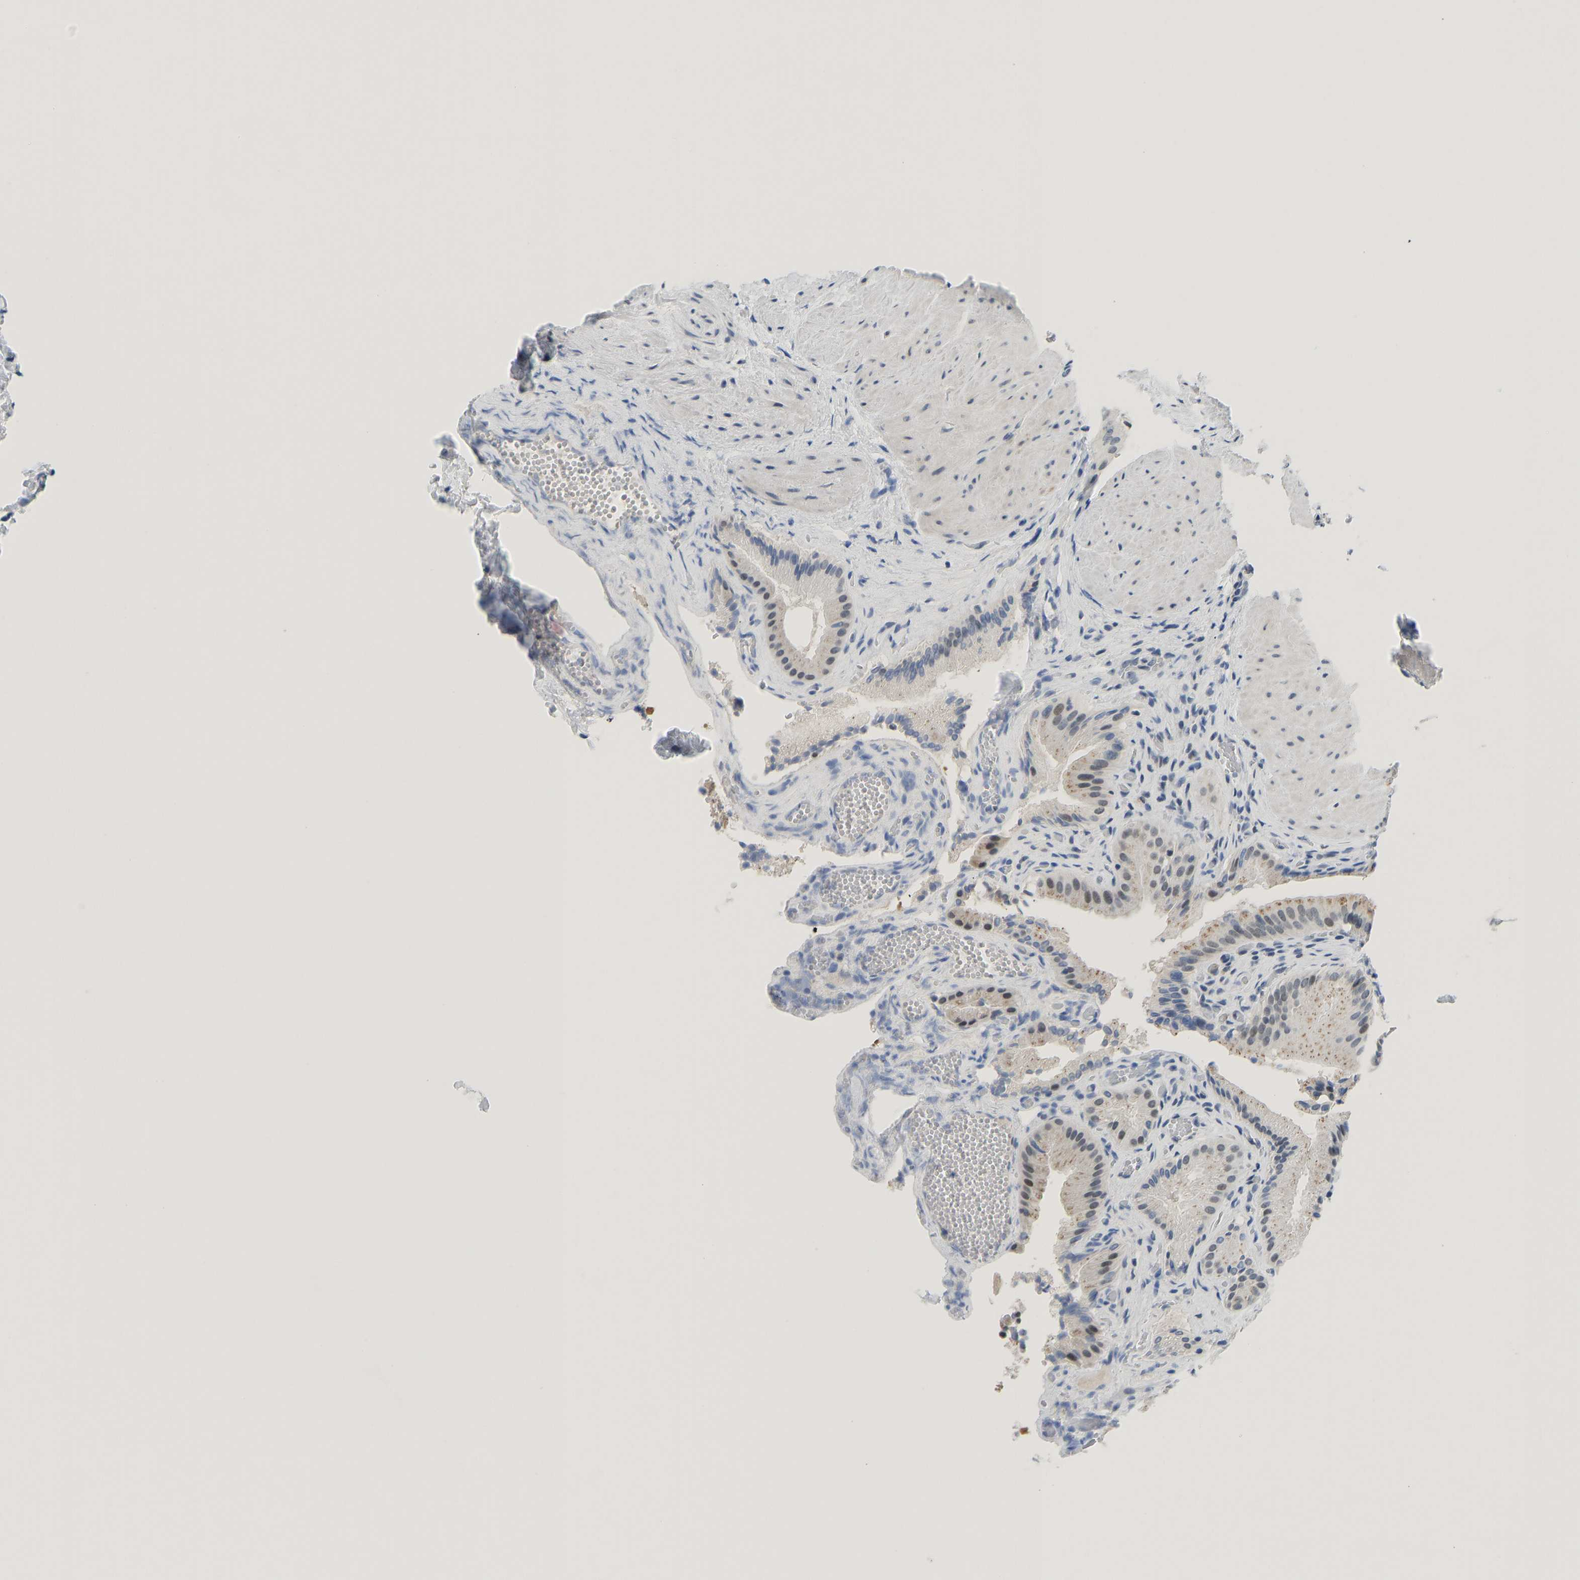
{"staining": {"intensity": "negative", "quantity": "none", "location": "none"}, "tissue": "gallbladder", "cell_type": "Glandular cells", "image_type": "normal", "snomed": [{"axis": "morphology", "description": "Normal tissue, NOS"}, {"axis": "topography", "description": "Gallbladder"}], "caption": "The micrograph exhibits no staining of glandular cells in benign gallbladder. (Brightfield microscopy of DAB (3,3'-diaminobenzidine) immunohistochemistry at high magnification).", "gene": "TXNDC2", "patient": {"sex": "male", "age": 49}}